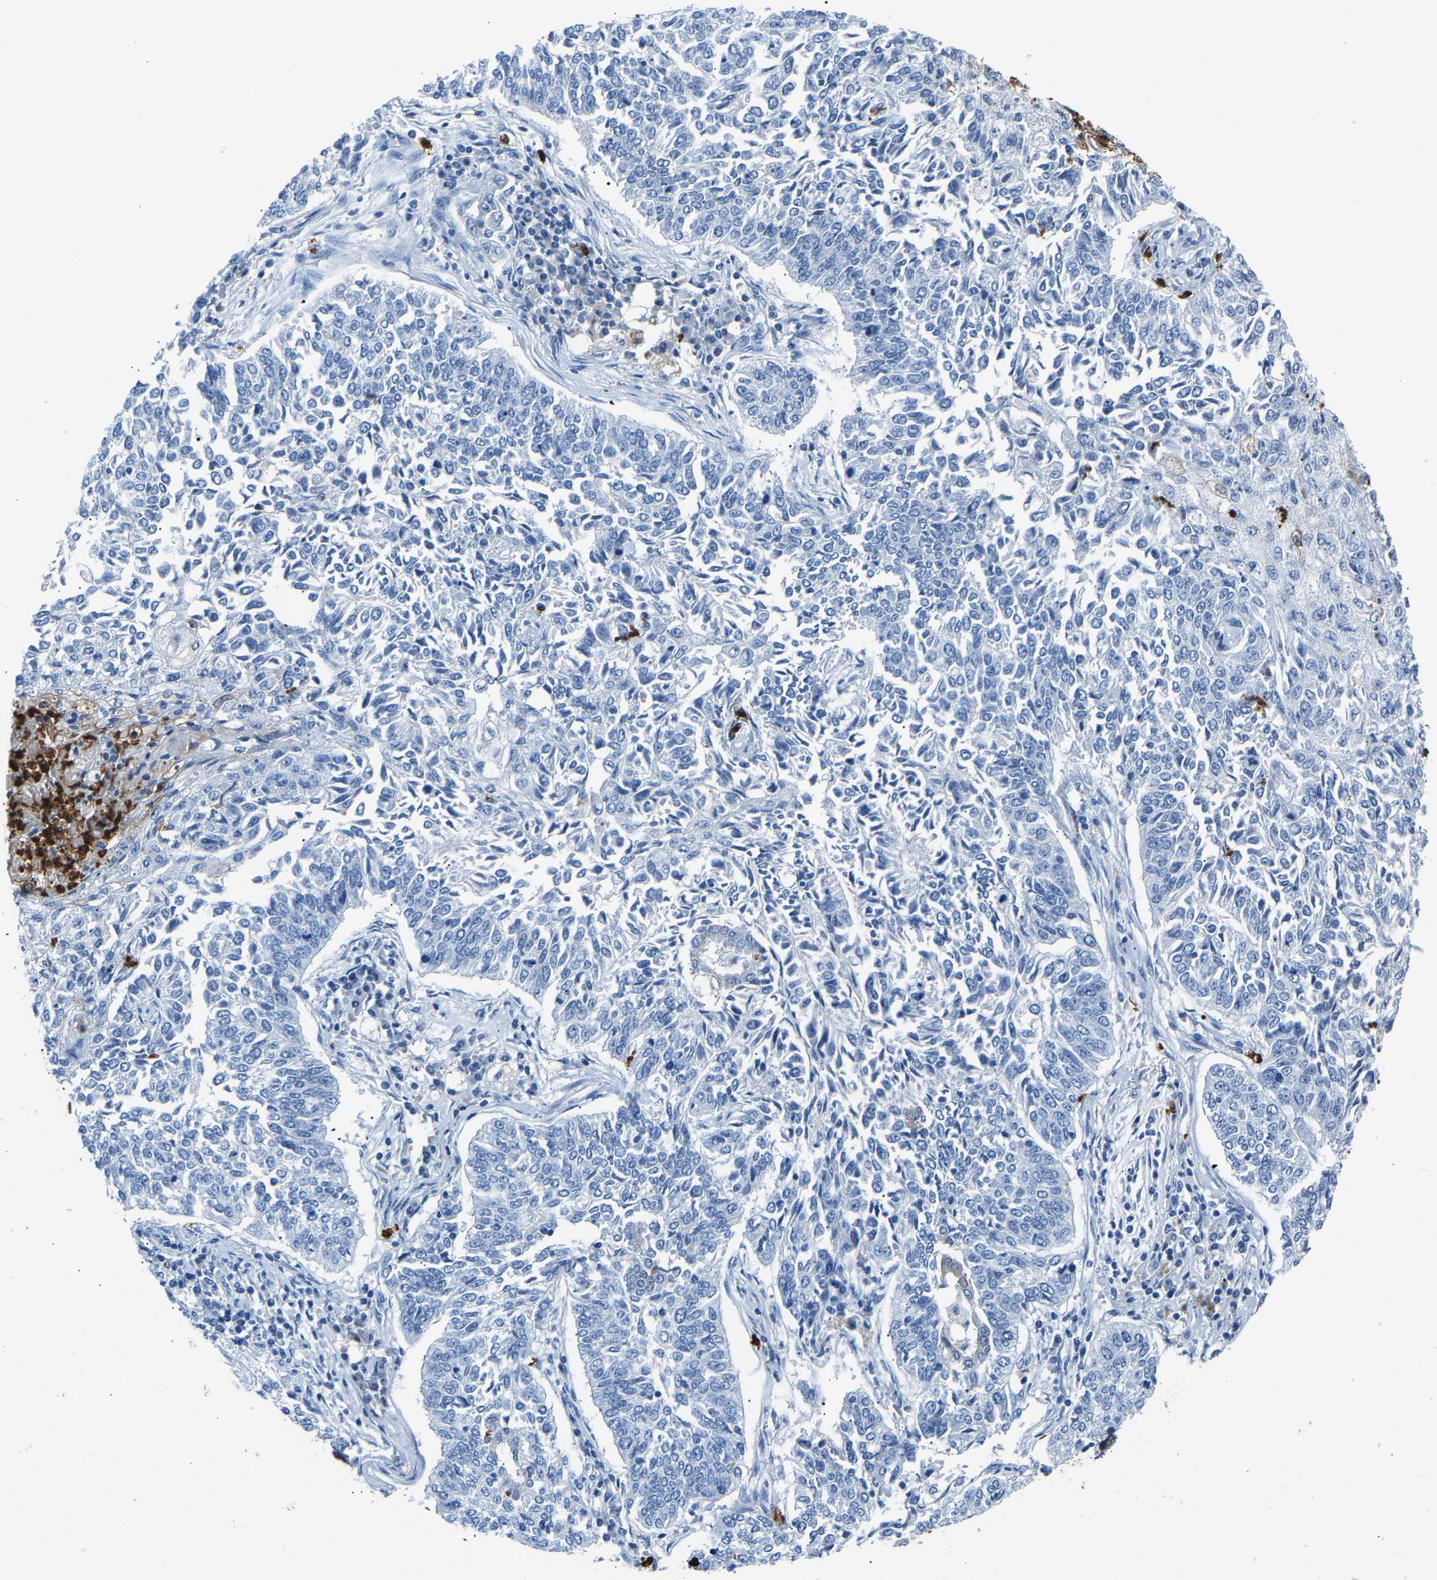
{"staining": {"intensity": "negative", "quantity": "none", "location": "none"}, "tissue": "lung cancer", "cell_type": "Tumor cells", "image_type": "cancer", "snomed": [{"axis": "morphology", "description": "Normal tissue, NOS"}, {"axis": "morphology", "description": "Squamous cell carcinoma, NOS"}, {"axis": "topography", "description": "Cartilage tissue"}, {"axis": "topography", "description": "Bronchus"}, {"axis": "topography", "description": "Lung"}], "caption": "Tumor cells are negative for protein expression in human squamous cell carcinoma (lung).", "gene": "S100P", "patient": {"sex": "female", "age": 49}}